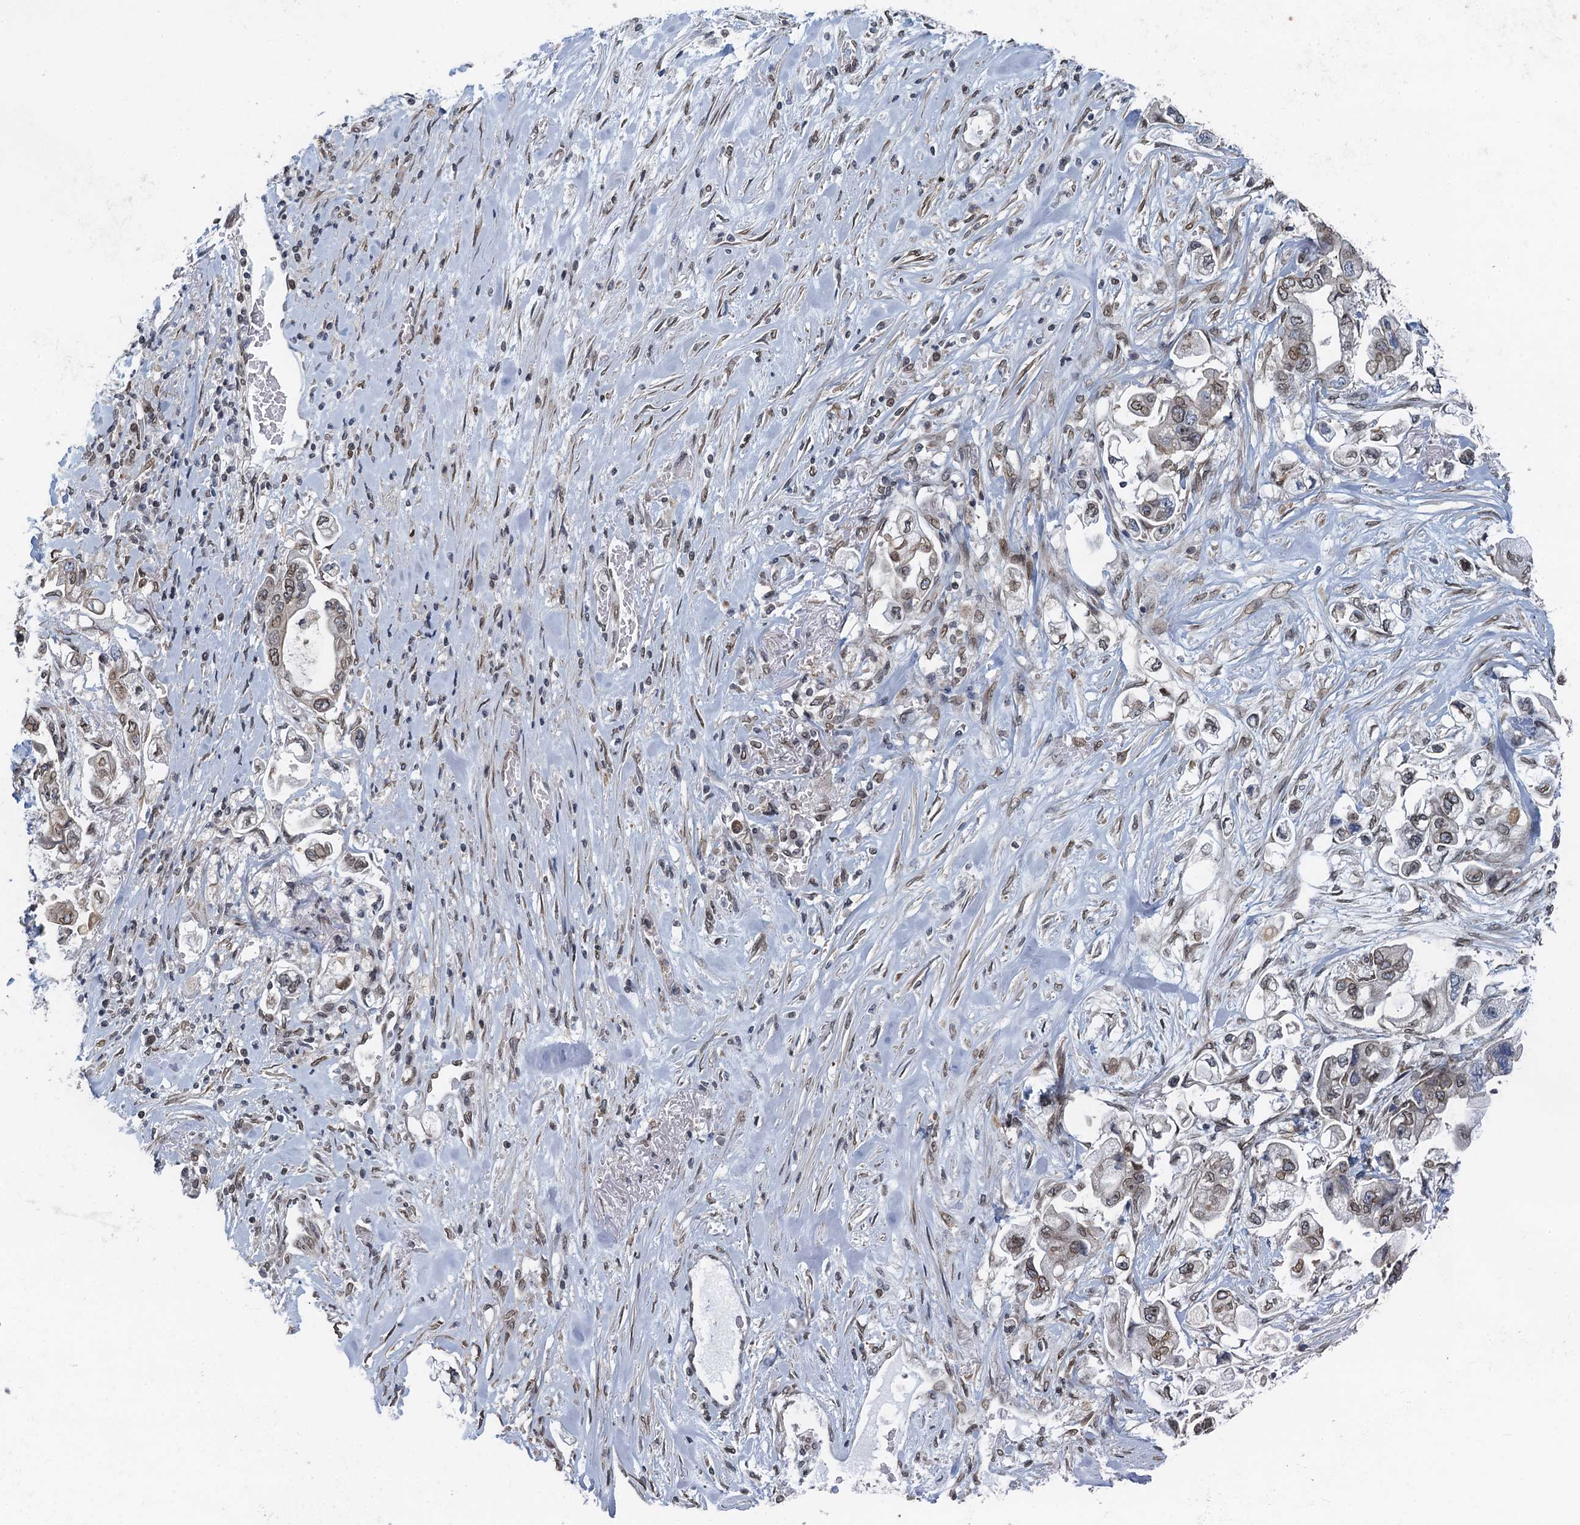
{"staining": {"intensity": "weak", "quantity": ">75%", "location": "cytoplasmic/membranous,nuclear"}, "tissue": "stomach cancer", "cell_type": "Tumor cells", "image_type": "cancer", "snomed": [{"axis": "morphology", "description": "Adenocarcinoma, NOS"}, {"axis": "topography", "description": "Stomach"}], "caption": "Stomach adenocarcinoma tissue displays weak cytoplasmic/membranous and nuclear expression in about >75% of tumor cells The protein of interest is stained brown, and the nuclei are stained in blue (DAB (3,3'-diaminobenzidine) IHC with brightfield microscopy, high magnification).", "gene": "CCDC34", "patient": {"sex": "male", "age": 62}}